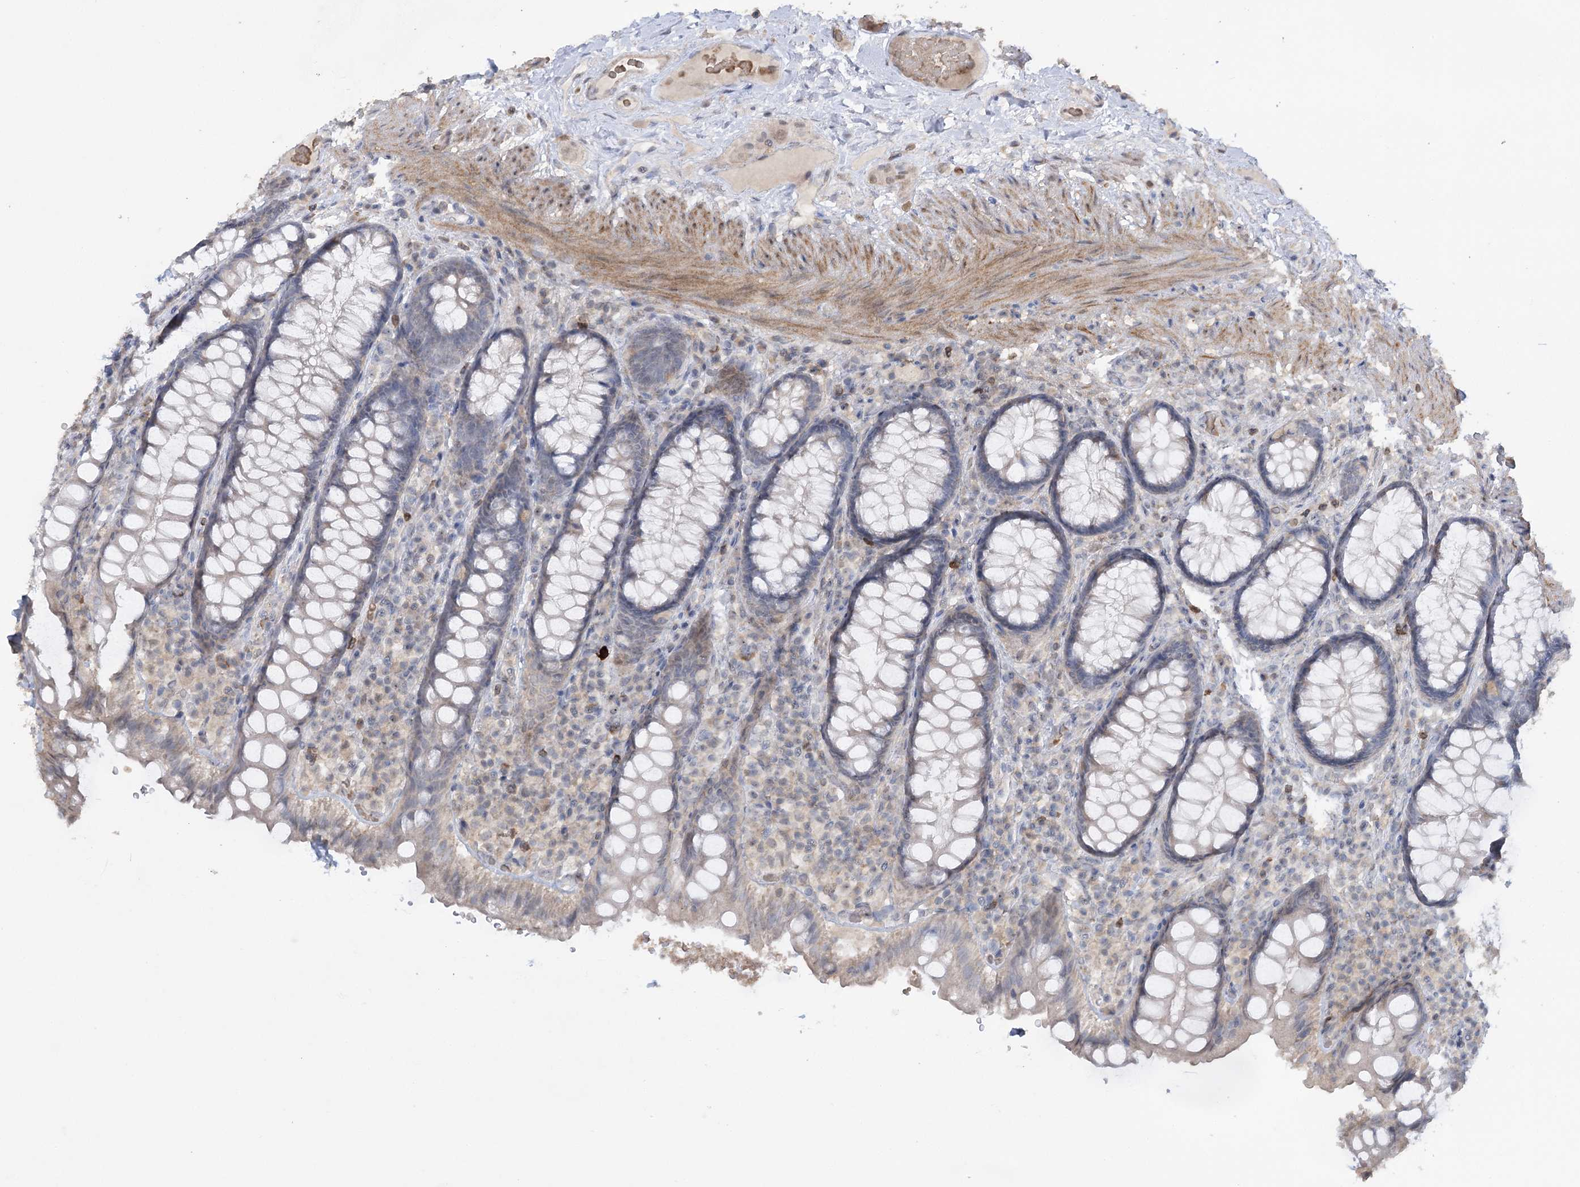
{"staining": {"intensity": "weak", "quantity": "25%-75%", "location": "cytoplasmic/membranous"}, "tissue": "rectum", "cell_type": "Glandular cells", "image_type": "normal", "snomed": [{"axis": "morphology", "description": "Normal tissue, NOS"}, {"axis": "topography", "description": "Rectum"}], "caption": "Immunohistochemical staining of benign human rectum shows weak cytoplasmic/membranous protein staining in approximately 25%-75% of glandular cells.", "gene": "TRAF3IP1", "patient": {"sex": "male", "age": 83}}